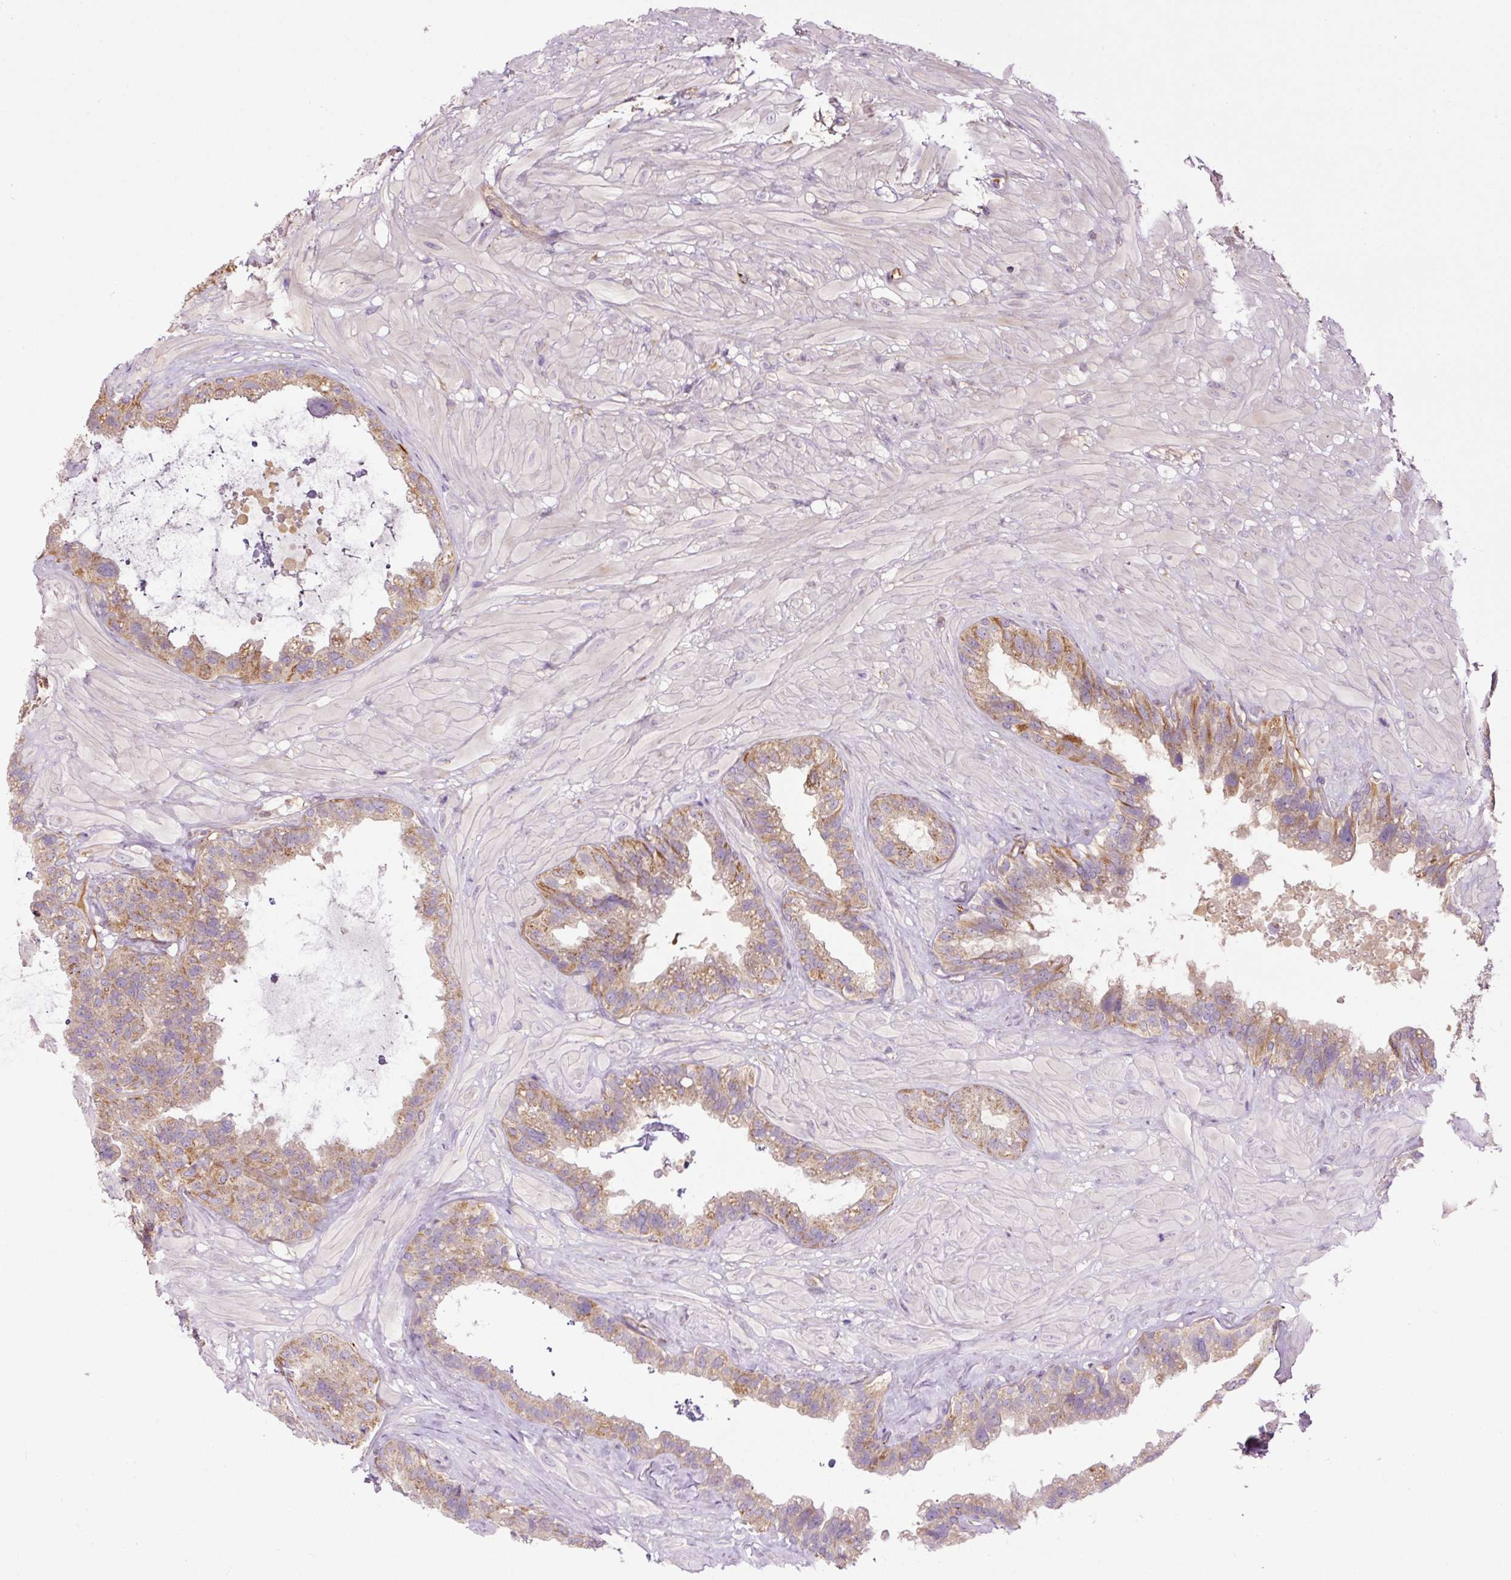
{"staining": {"intensity": "moderate", "quantity": ">75%", "location": "cytoplasmic/membranous"}, "tissue": "seminal vesicle", "cell_type": "Glandular cells", "image_type": "normal", "snomed": [{"axis": "morphology", "description": "Normal tissue, NOS"}, {"axis": "topography", "description": "Seminal veicle"}, {"axis": "topography", "description": "Peripheral nerve tissue"}], "caption": "Immunohistochemical staining of normal human seminal vesicle reveals >75% levels of moderate cytoplasmic/membranous protein staining in approximately >75% of glandular cells. (IHC, brightfield microscopy, high magnification).", "gene": "PCK2", "patient": {"sex": "male", "age": 76}}